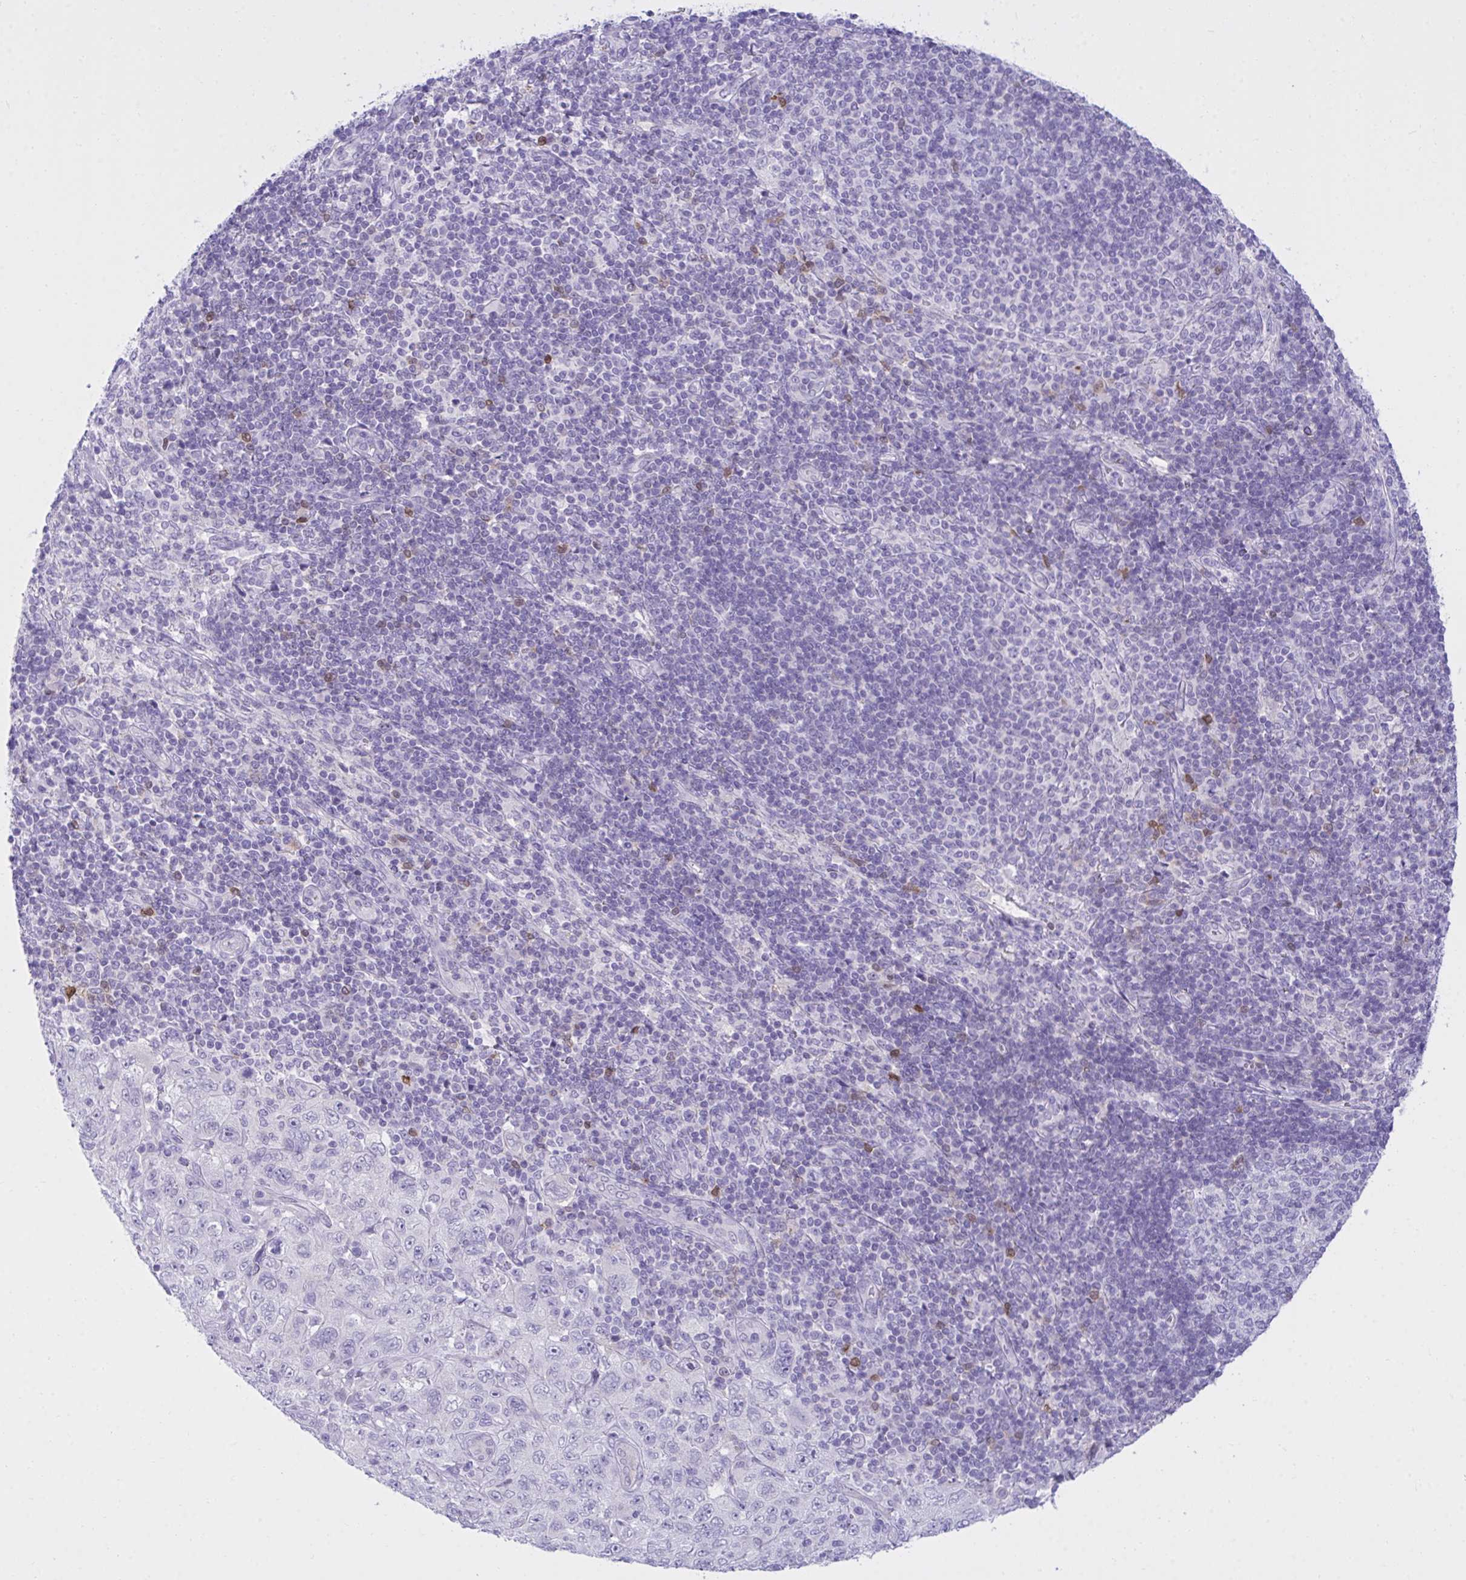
{"staining": {"intensity": "negative", "quantity": "none", "location": "none"}, "tissue": "pancreatic cancer", "cell_type": "Tumor cells", "image_type": "cancer", "snomed": [{"axis": "morphology", "description": "Adenocarcinoma, NOS"}, {"axis": "topography", "description": "Pancreas"}], "caption": "Immunohistochemistry (IHC) image of neoplastic tissue: pancreatic cancer (adenocarcinoma) stained with DAB (3,3'-diaminobenzidine) displays no significant protein expression in tumor cells. (Stains: DAB (3,3'-diaminobenzidine) immunohistochemistry (IHC) with hematoxylin counter stain, Microscopy: brightfield microscopy at high magnification).", "gene": "PGM2L1", "patient": {"sex": "male", "age": 68}}